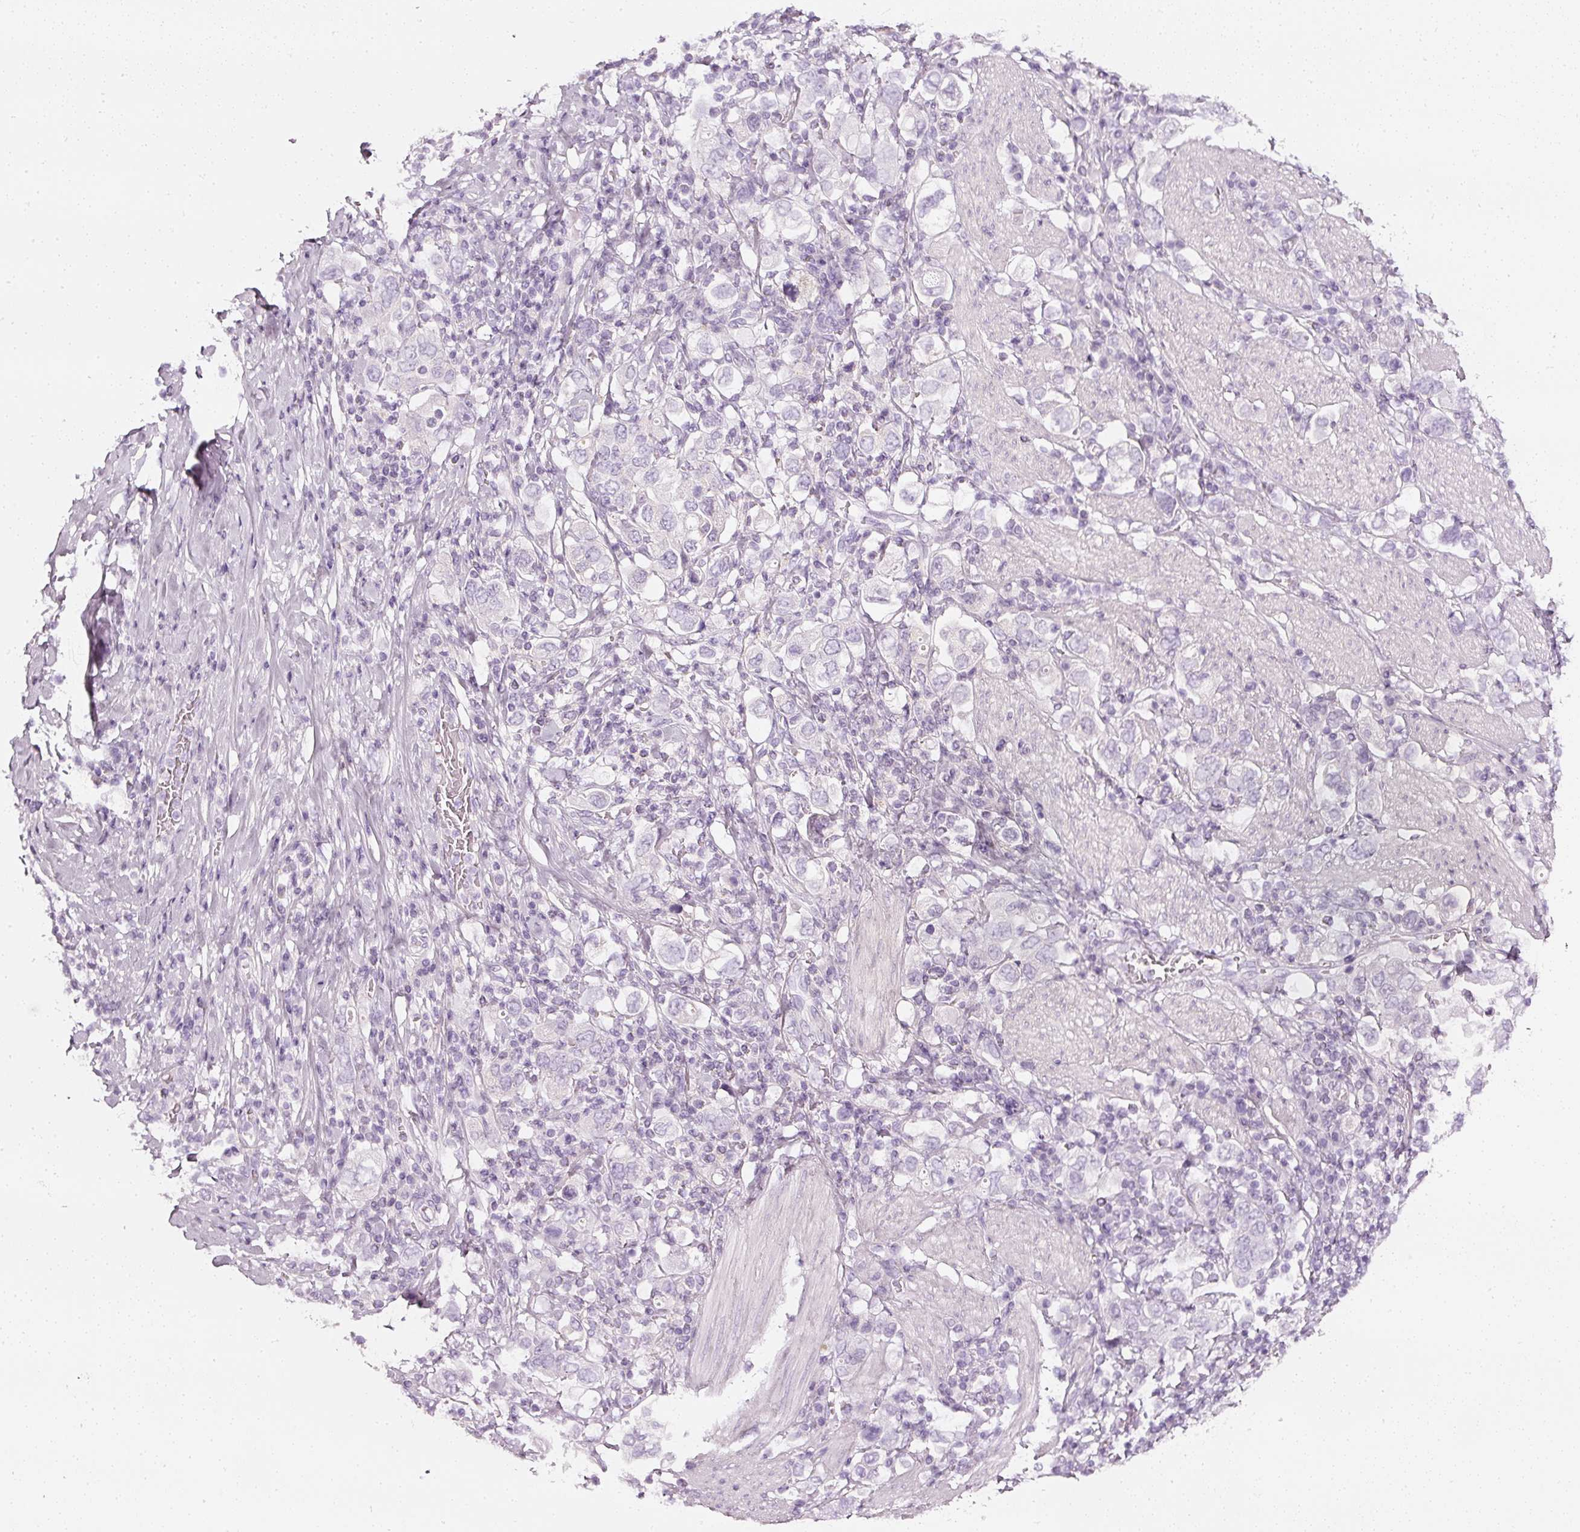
{"staining": {"intensity": "negative", "quantity": "none", "location": "none"}, "tissue": "stomach cancer", "cell_type": "Tumor cells", "image_type": "cancer", "snomed": [{"axis": "morphology", "description": "Adenocarcinoma, NOS"}, {"axis": "topography", "description": "Stomach, upper"}], "caption": "Immunohistochemistry (IHC) histopathology image of neoplastic tissue: human stomach adenocarcinoma stained with DAB shows no significant protein expression in tumor cells.", "gene": "CNP", "patient": {"sex": "male", "age": 62}}